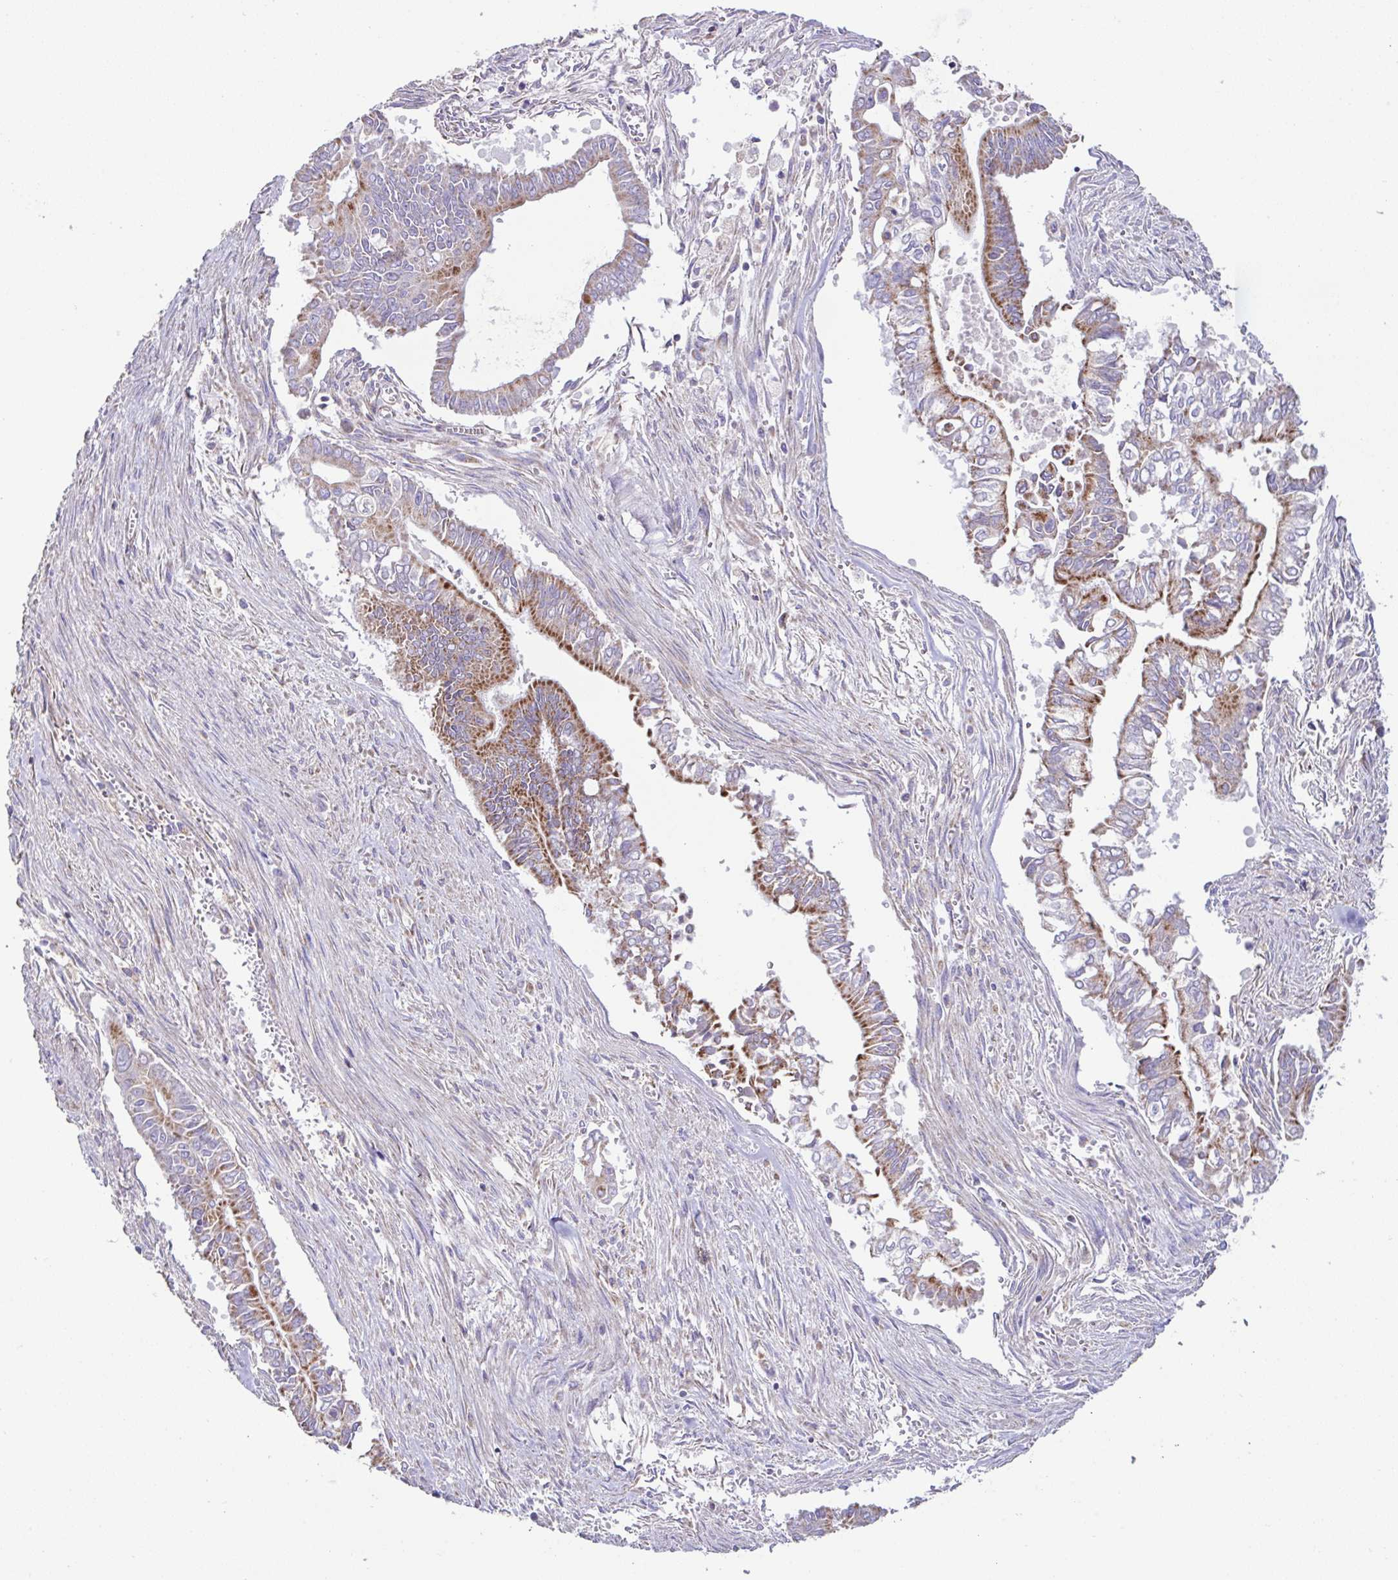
{"staining": {"intensity": "strong", "quantity": "25%-75%", "location": "cytoplasmic/membranous"}, "tissue": "pancreatic cancer", "cell_type": "Tumor cells", "image_type": "cancer", "snomed": [{"axis": "morphology", "description": "Adenocarcinoma, NOS"}, {"axis": "topography", "description": "Pancreas"}], "caption": "A brown stain shows strong cytoplasmic/membranous staining of a protein in human pancreatic cancer (adenocarcinoma) tumor cells.", "gene": "DOK7", "patient": {"sex": "male", "age": 68}}